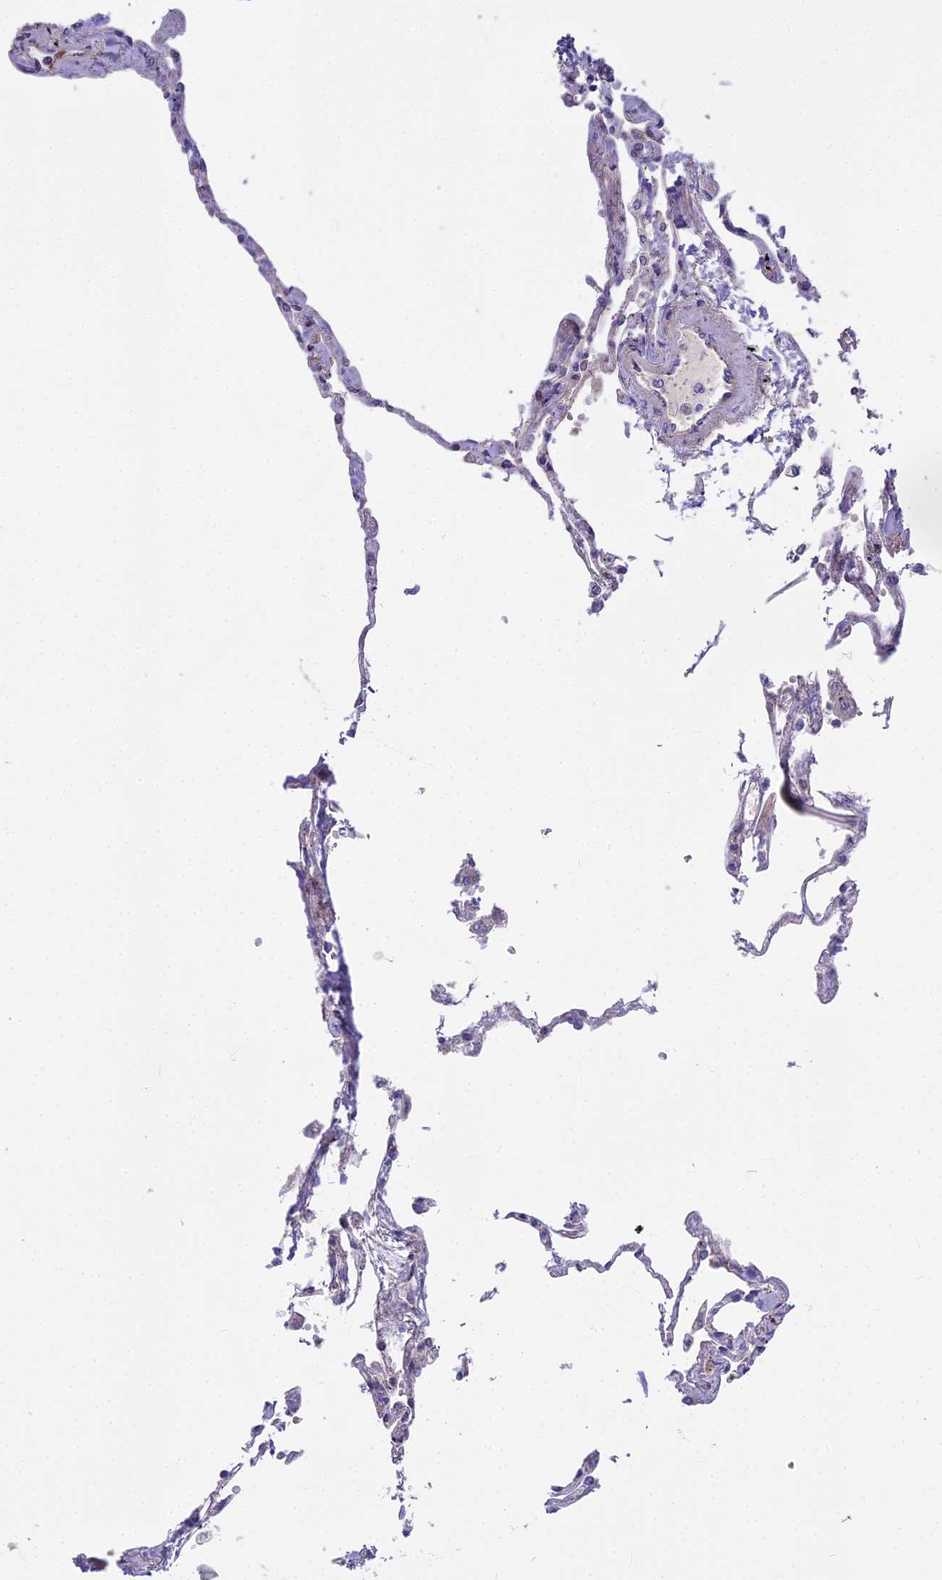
{"staining": {"intensity": "negative", "quantity": "none", "location": "none"}, "tissue": "lung", "cell_type": "Alveolar cells", "image_type": "normal", "snomed": [{"axis": "morphology", "description": "Normal tissue, NOS"}, {"axis": "topography", "description": "Lung"}], "caption": "IHC photomicrograph of normal lung: lung stained with DAB reveals no significant protein staining in alveolar cells.", "gene": "FRMPD1", "patient": {"sex": "female", "age": 67}}